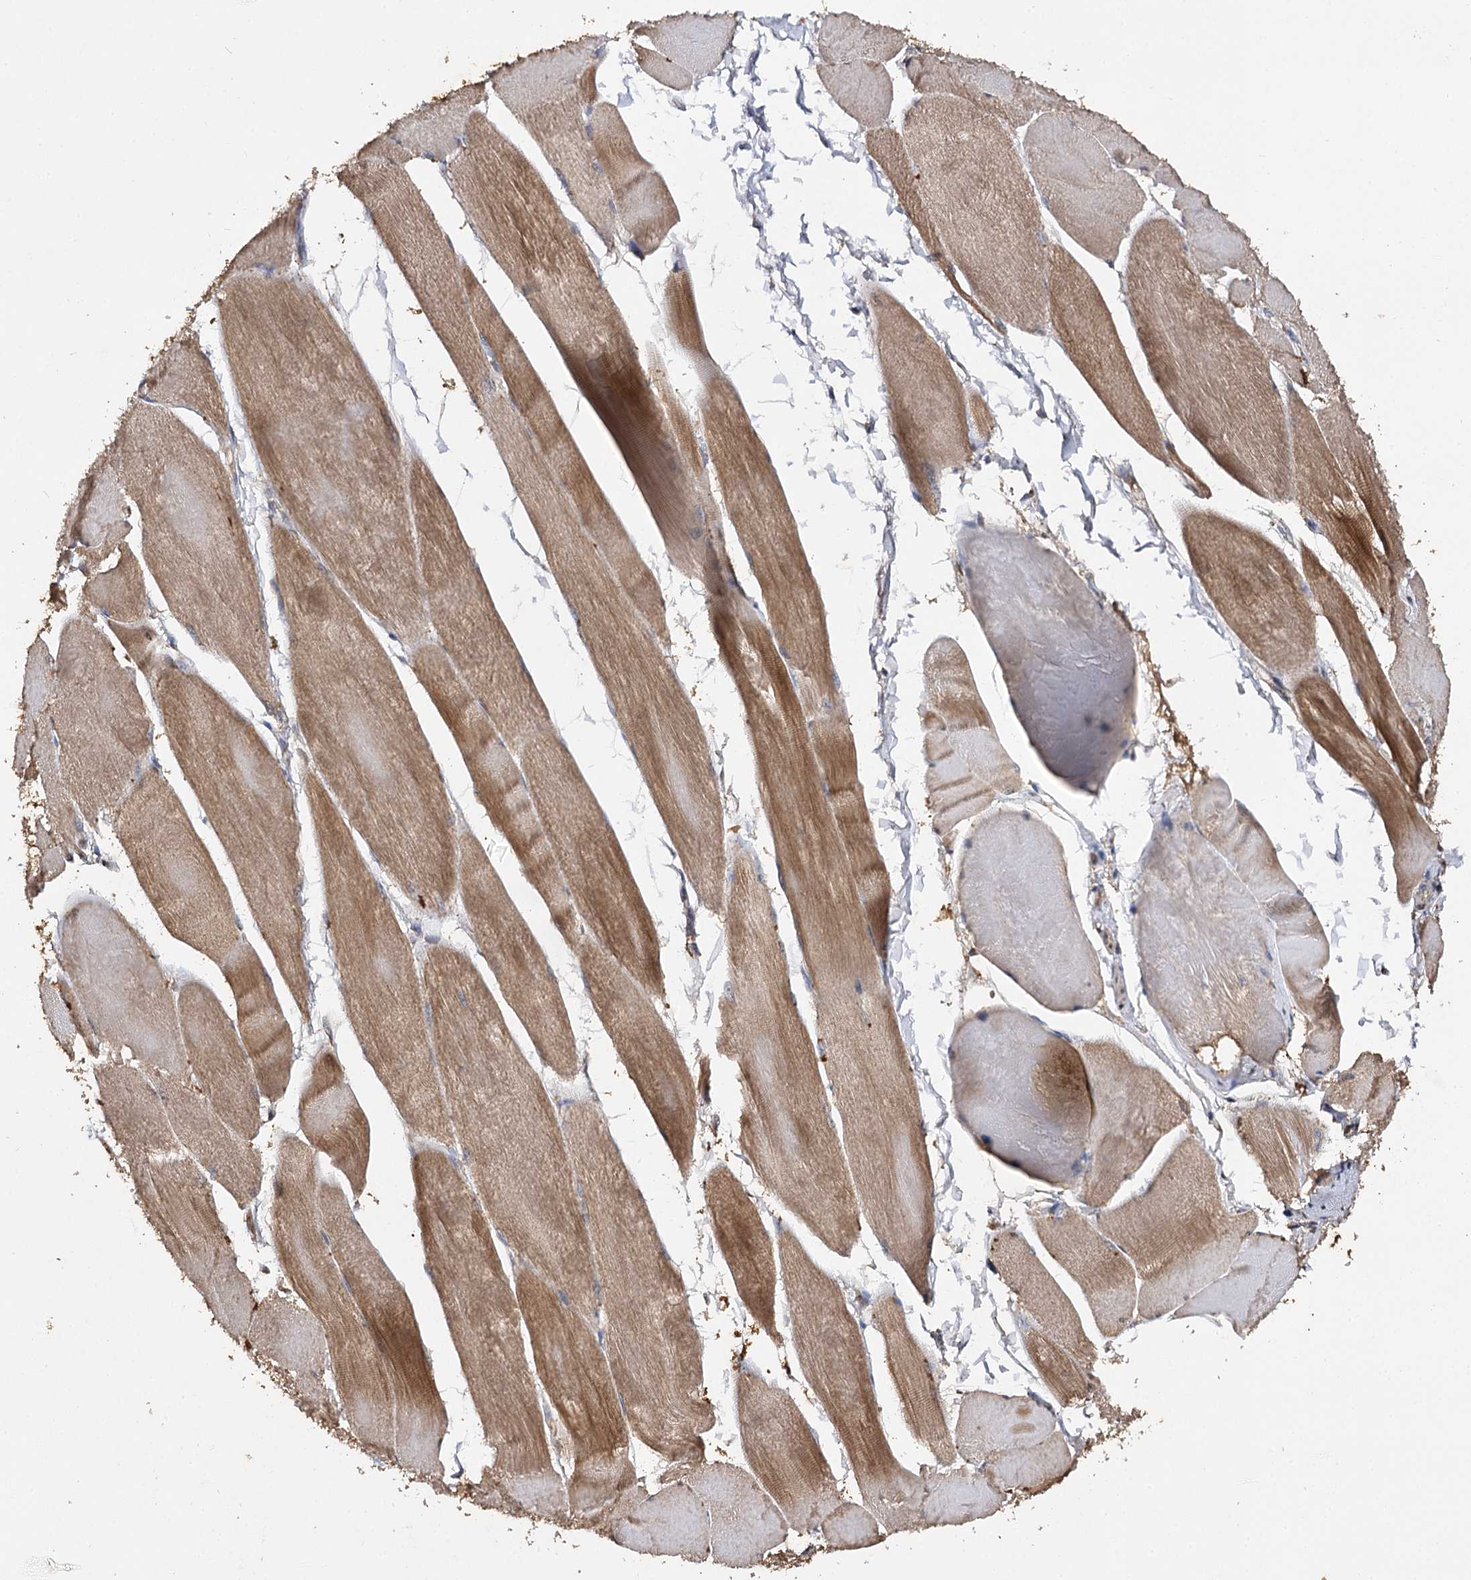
{"staining": {"intensity": "moderate", "quantity": ">75%", "location": "cytoplasmic/membranous"}, "tissue": "skeletal muscle", "cell_type": "Myocytes", "image_type": "normal", "snomed": [{"axis": "morphology", "description": "Normal tissue, NOS"}, {"axis": "morphology", "description": "Basal cell carcinoma"}, {"axis": "topography", "description": "Skeletal muscle"}], "caption": "Human skeletal muscle stained for a protein (brown) shows moderate cytoplasmic/membranous positive staining in about >75% of myocytes.", "gene": "ARL13A", "patient": {"sex": "female", "age": 64}}